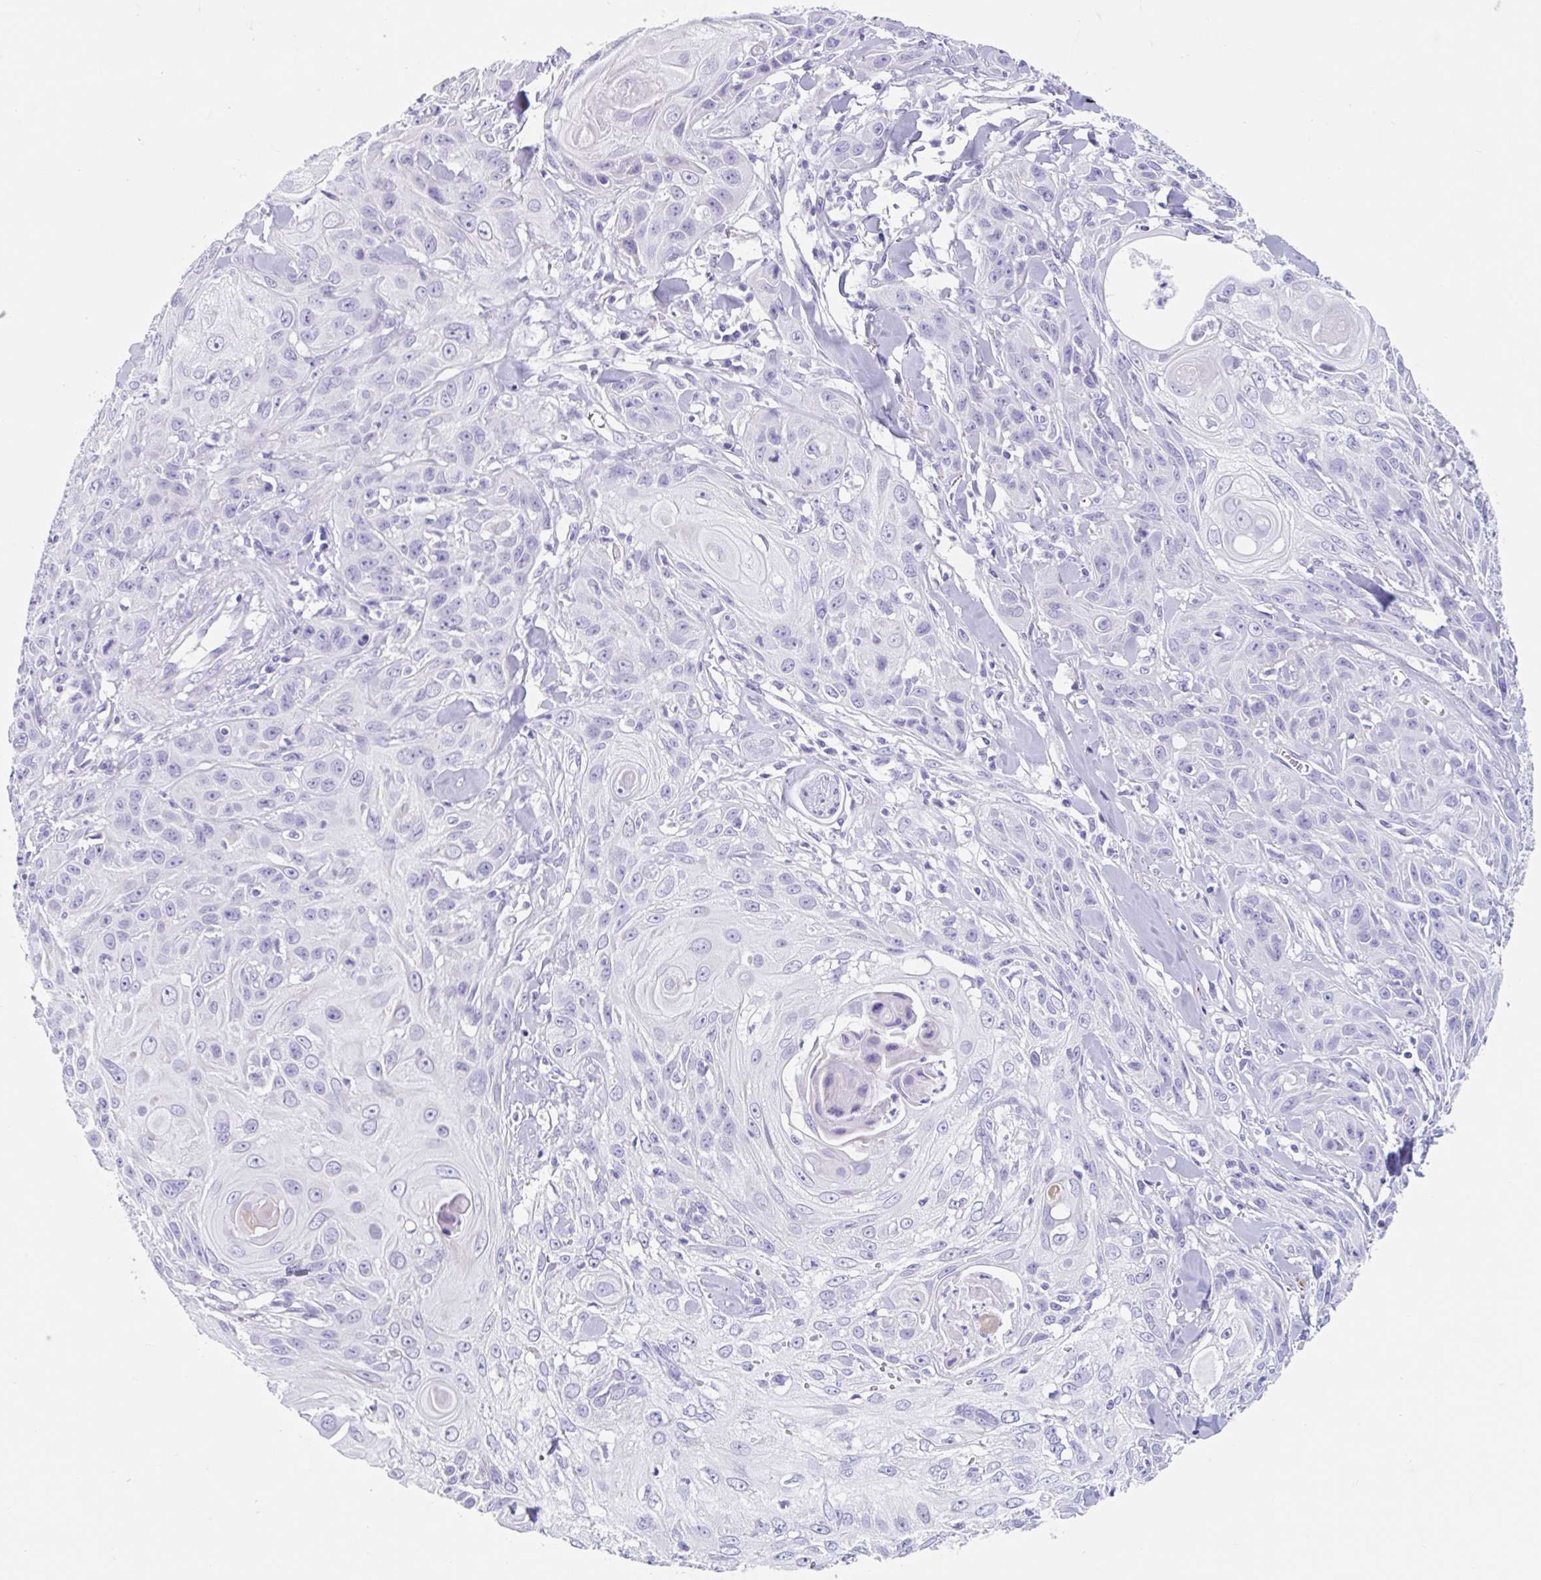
{"staining": {"intensity": "negative", "quantity": "none", "location": "none"}, "tissue": "skin cancer", "cell_type": "Tumor cells", "image_type": "cancer", "snomed": [{"axis": "morphology", "description": "Squamous cell carcinoma, NOS"}, {"axis": "topography", "description": "Skin"}, {"axis": "topography", "description": "Vulva"}], "caption": "An IHC histopathology image of skin cancer is shown. There is no staining in tumor cells of skin cancer.", "gene": "CPTP", "patient": {"sex": "female", "age": 83}}